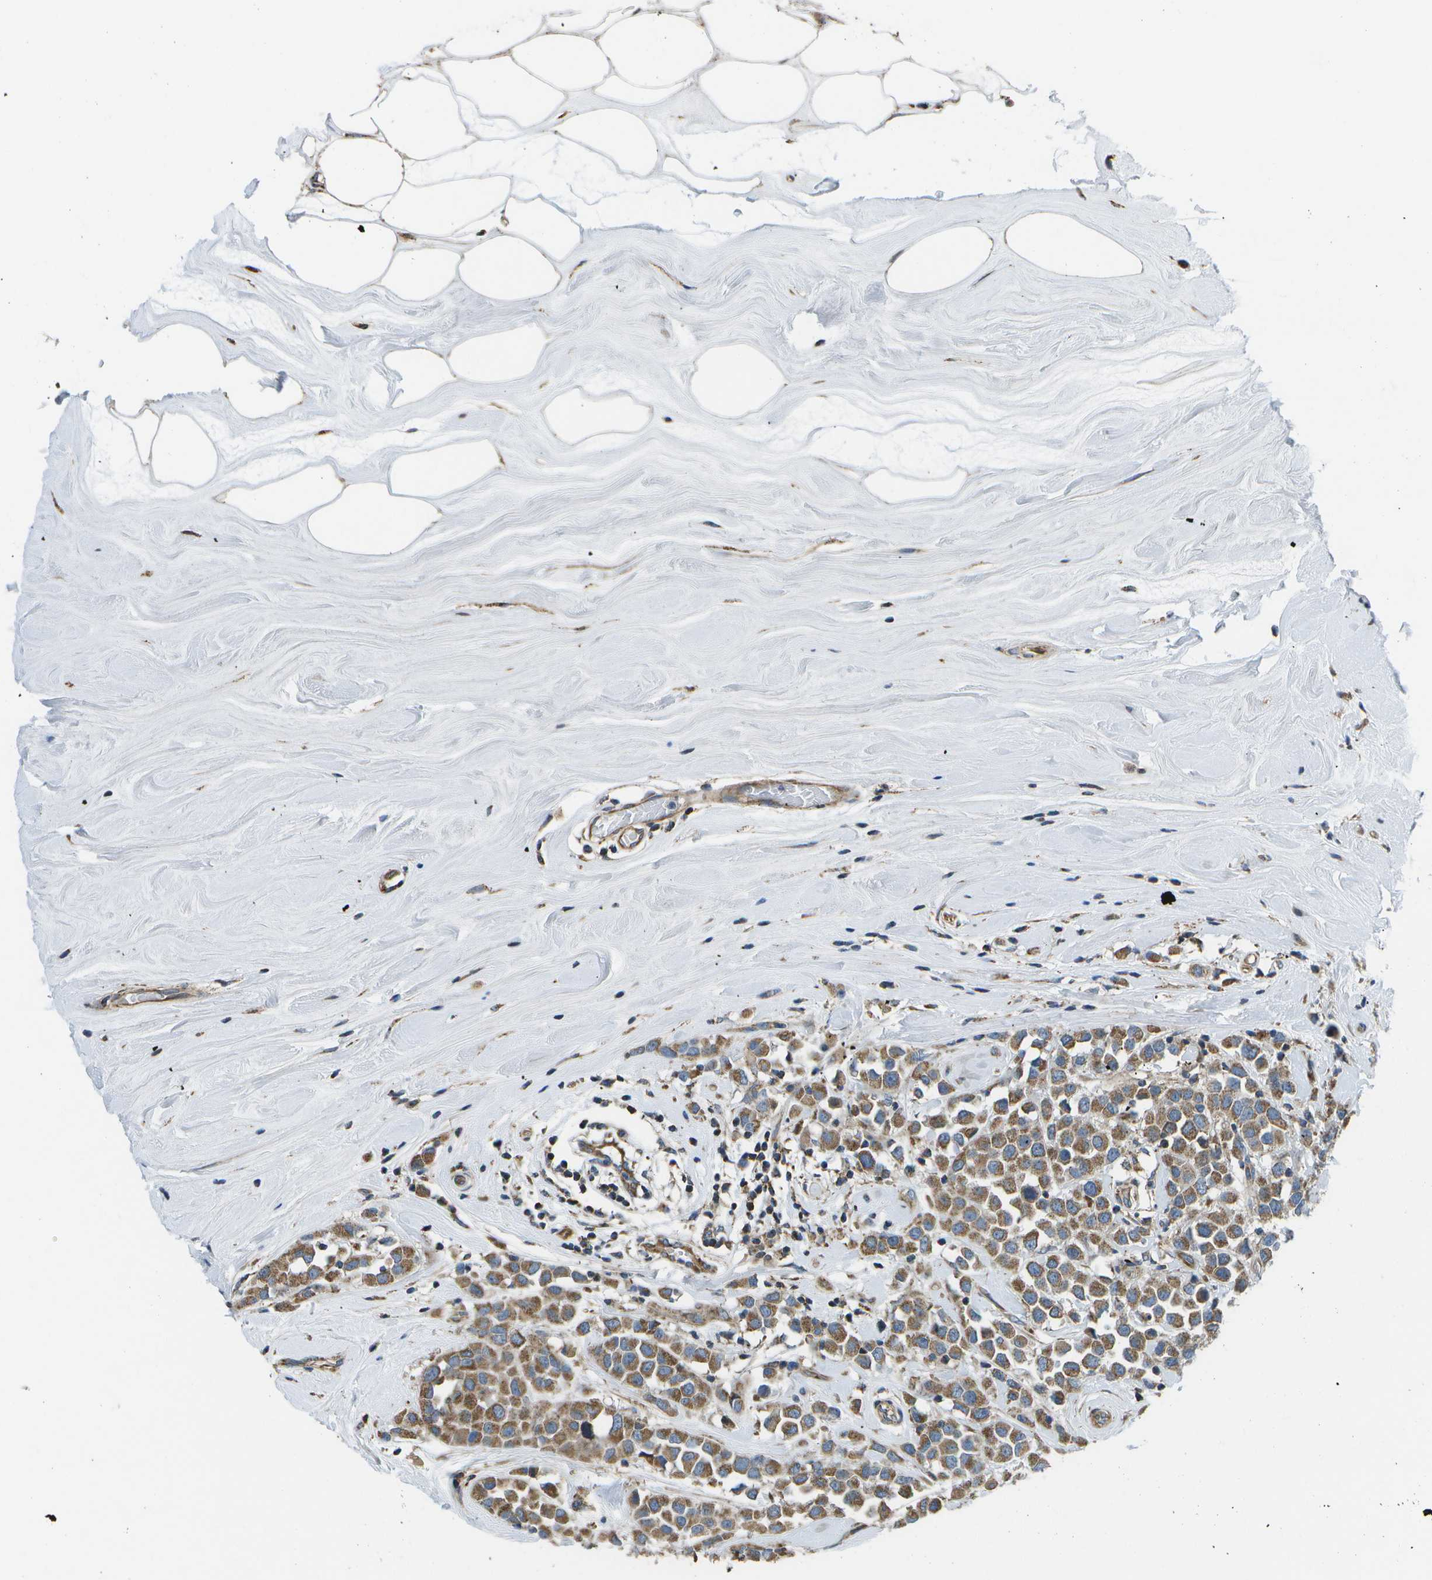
{"staining": {"intensity": "moderate", "quantity": ">75%", "location": "cytoplasmic/membranous"}, "tissue": "breast cancer", "cell_type": "Tumor cells", "image_type": "cancer", "snomed": [{"axis": "morphology", "description": "Duct carcinoma"}, {"axis": "topography", "description": "Breast"}], "caption": "A photomicrograph of breast intraductal carcinoma stained for a protein demonstrates moderate cytoplasmic/membranous brown staining in tumor cells.", "gene": "MVK", "patient": {"sex": "female", "age": 61}}